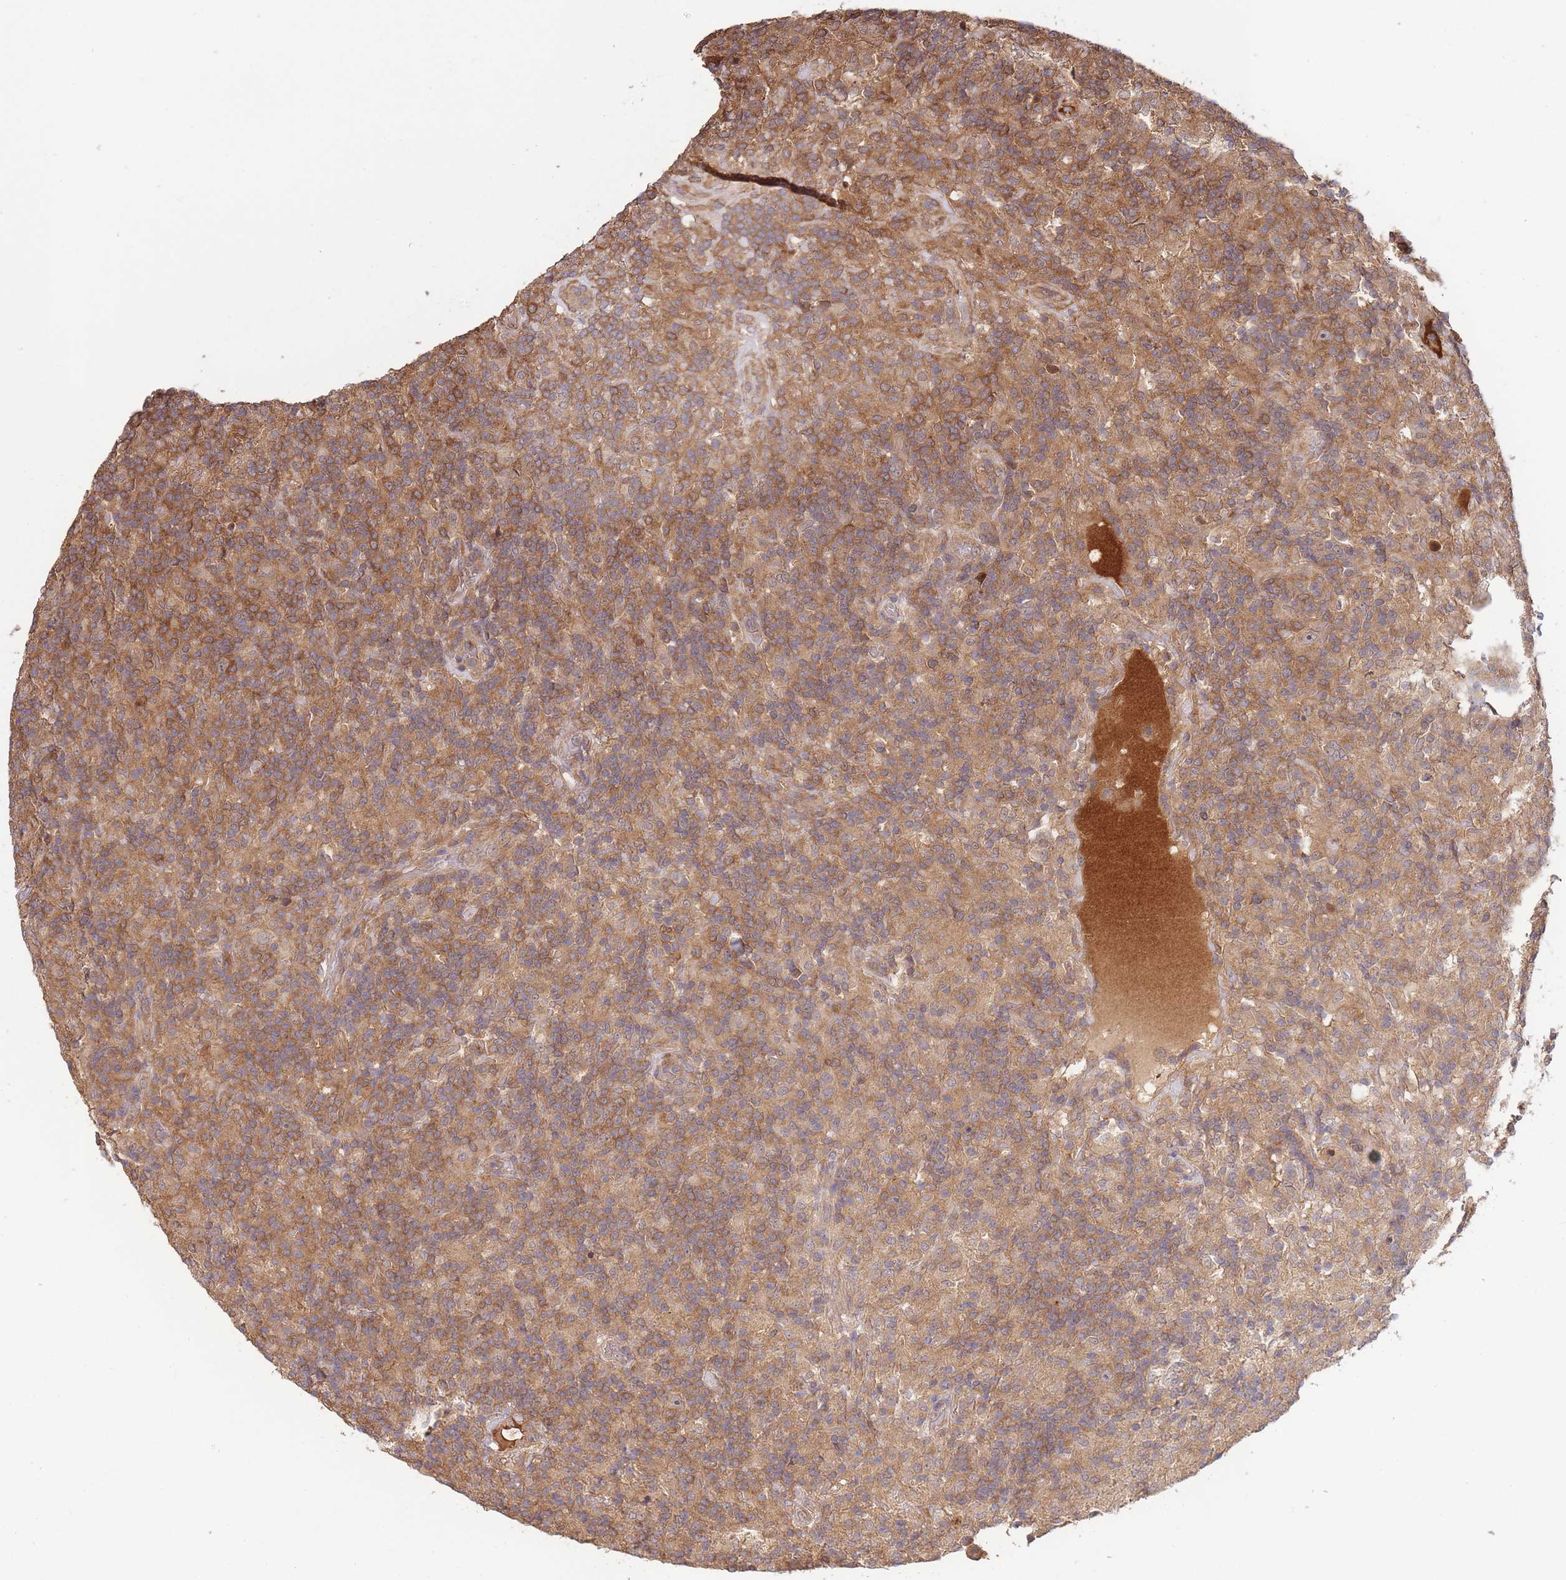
{"staining": {"intensity": "weak", "quantity": ">75%", "location": "cytoplasmic/membranous"}, "tissue": "lymphoma", "cell_type": "Tumor cells", "image_type": "cancer", "snomed": [{"axis": "morphology", "description": "Hodgkin's disease, NOS"}, {"axis": "topography", "description": "Lymph node"}], "caption": "Protein expression analysis of Hodgkin's disease exhibits weak cytoplasmic/membranous staining in approximately >75% of tumor cells.", "gene": "ZNF304", "patient": {"sex": "male", "age": 70}}